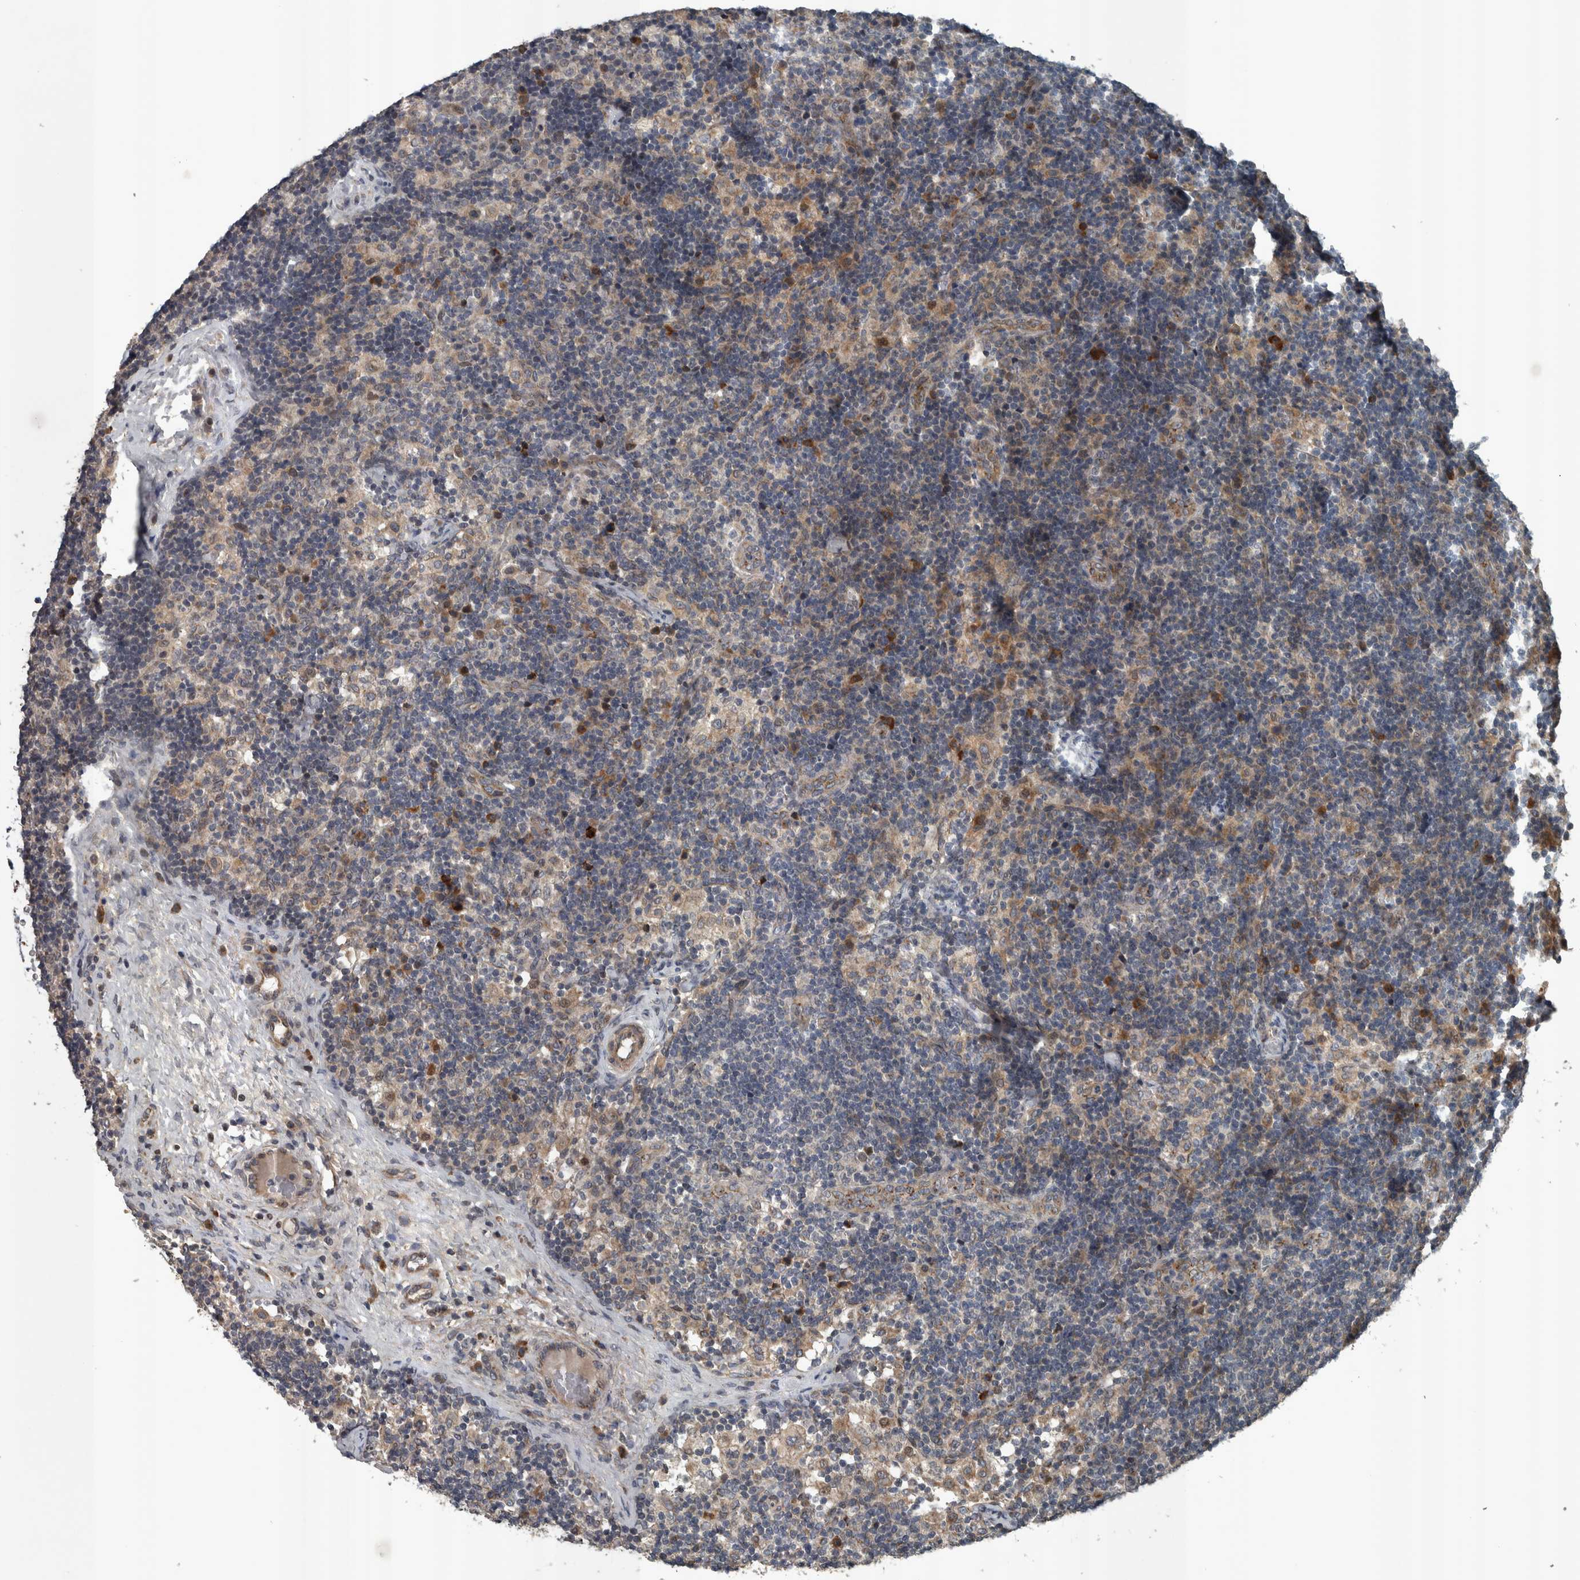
{"staining": {"intensity": "weak", "quantity": "25%-75%", "location": "cytoplasmic/membranous"}, "tissue": "lymph node", "cell_type": "Germinal center cells", "image_type": "normal", "snomed": [{"axis": "morphology", "description": "Normal tissue, NOS"}, {"axis": "topography", "description": "Lymph node"}], "caption": "High-power microscopy captured an immunohistochemistry image of benign lymph node, revealing weak cytoplasmic/membranous staining in approximately 25%-75% of germinal center cells.", "gene": "ZNF345", "patient": {"sex": "female", "age": 22}}